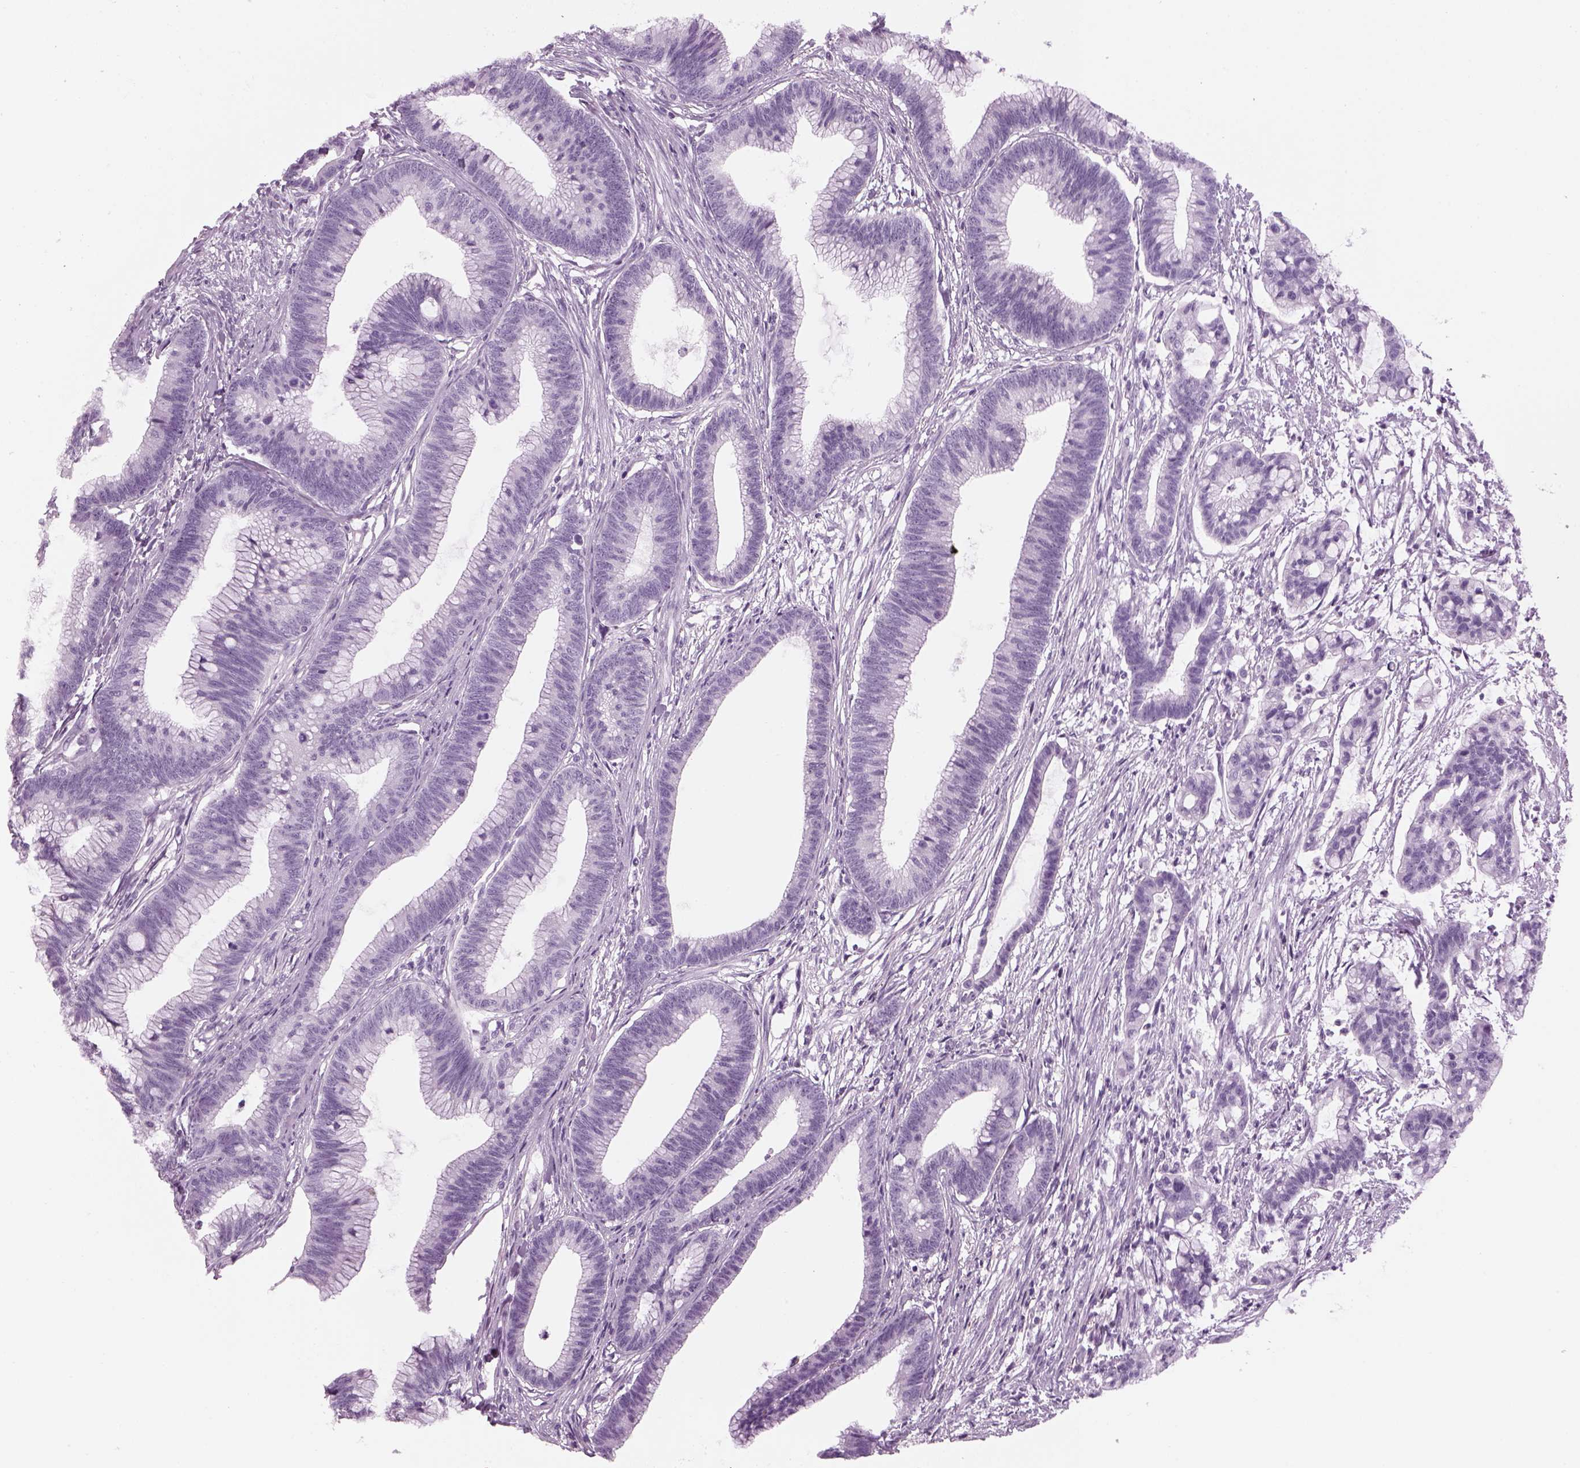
{"staining": {"intensity": "negative", "quantity": "none", "location": "none"}, "tissue": "colorectal cancer", "cell_type": "Tumor cells", "image_type": "cancer", "snomed": [{"axis": "morphology", "description": "Adenocarcinoma, NOS"}, {"axis": "topography", "description": "Colon"}], "caption": "The histopathology image reveals no significant positivity in tumor cells of colorectal cancer. Brightfield microscopy of immunohistochemistry (IHC) stained with DAB (brown) and hematoxylin (blue), captured at high magnification.", "gene": "PABPC1L2B", "patient": {"sex": "female", "age": 78}}